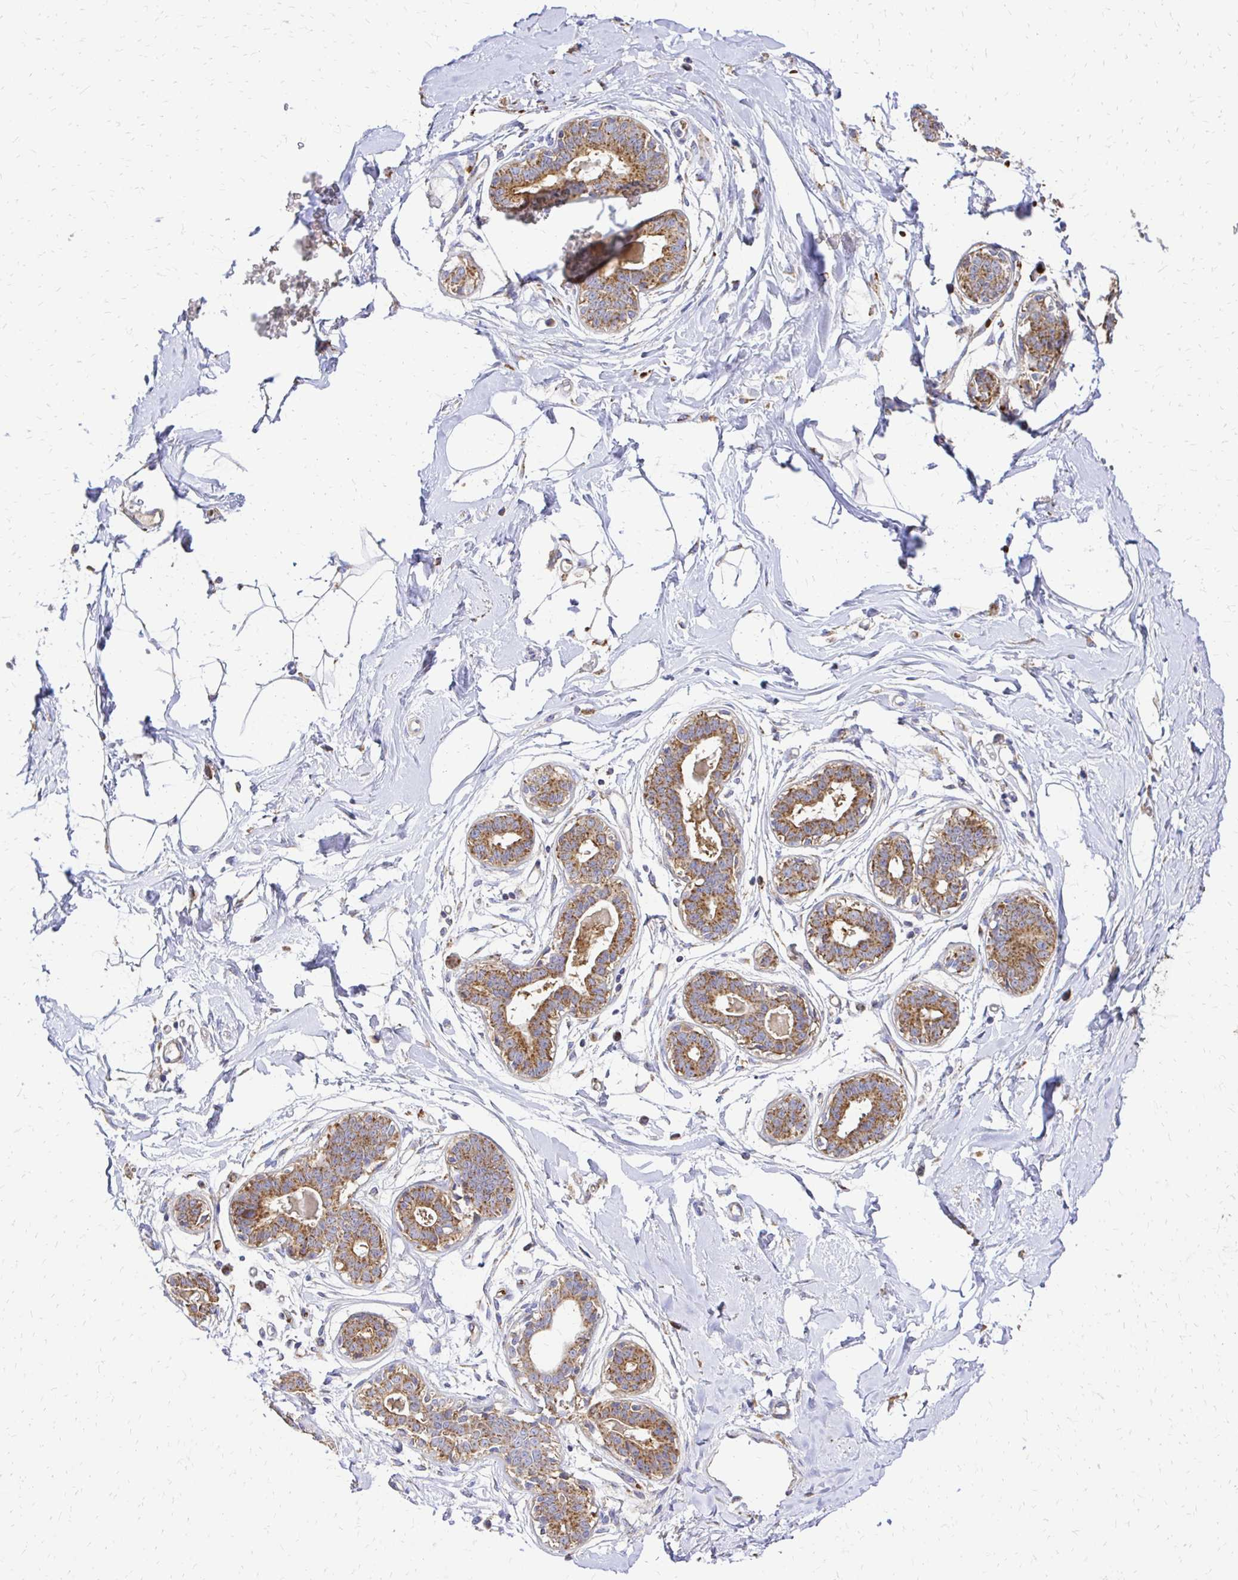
{"staining": {"intensity": "negative", "quantity": "none", "location": "none"}, "tissue": "breast", "cell_type": "Adipocytes", "image_type": "normal", "snomed": [{"axis": "morphology", "description": "Normal tissue, NOS"}, {"axis": "topography", "description": "Breast"}], "caption": "Immunohistochemistry (IHC) of benign human breast shows no positivity in adipocytes.", "gene": "MRPL13", "patient": {"sex": "female", "age": 45}}